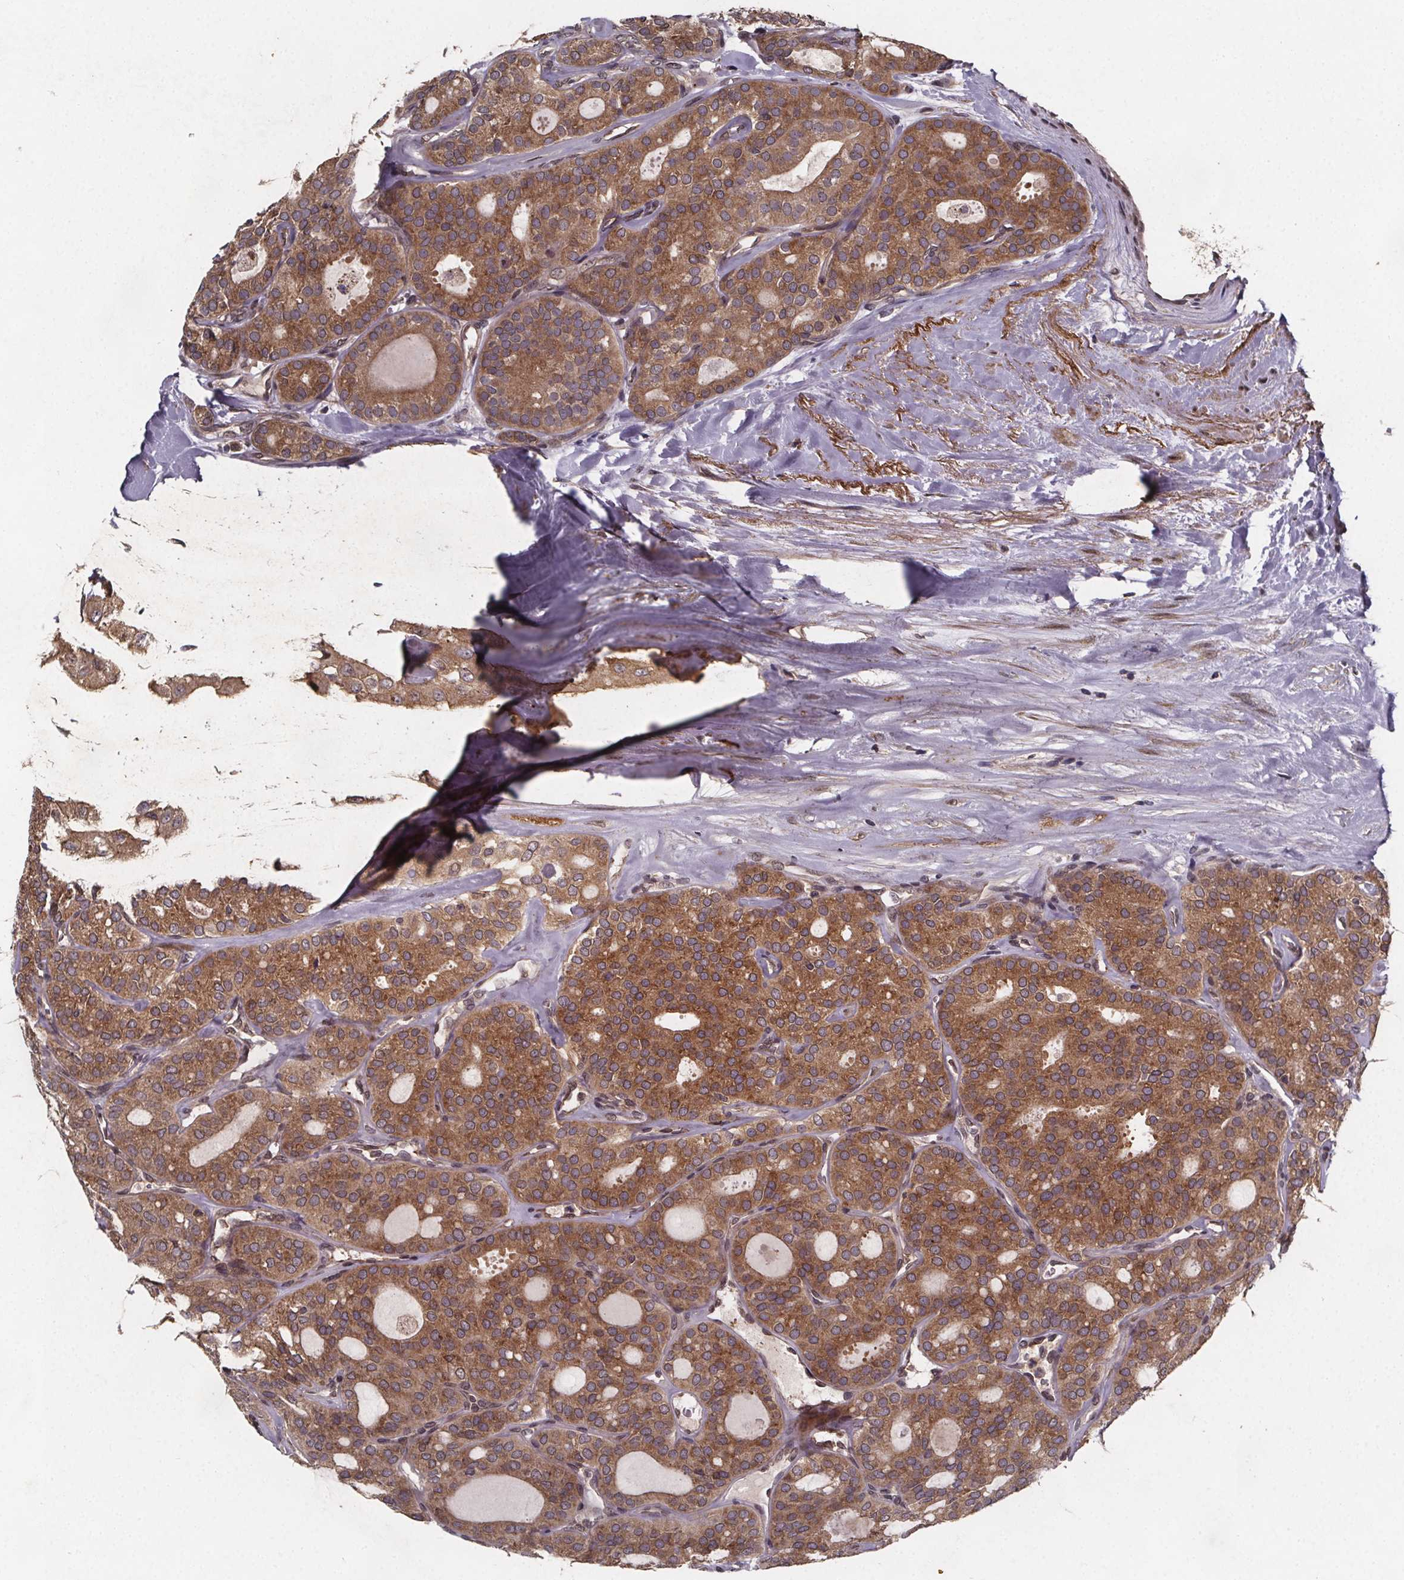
{"staining": {"intensity": "moderate", "quantity": ">75%", "location": "cytoplasmic/membranous"}, "tissue": "thyroid cancer", "cell_type": "Tumor cells", "image_type": "cancer", "snomed": [{"axis": "morphology", "description": "Follicular adenoma carcinoma, NOS"}, {"axis": "topography", "description": "Thyroid gland"}], "caption": "Moderate cytoplasmic/membranous staining is appreciated in about >75% of tumor cells in thyroid cancer.", "gene": "PIERCE2", "patient": {"sex": "male", "age": 75}}